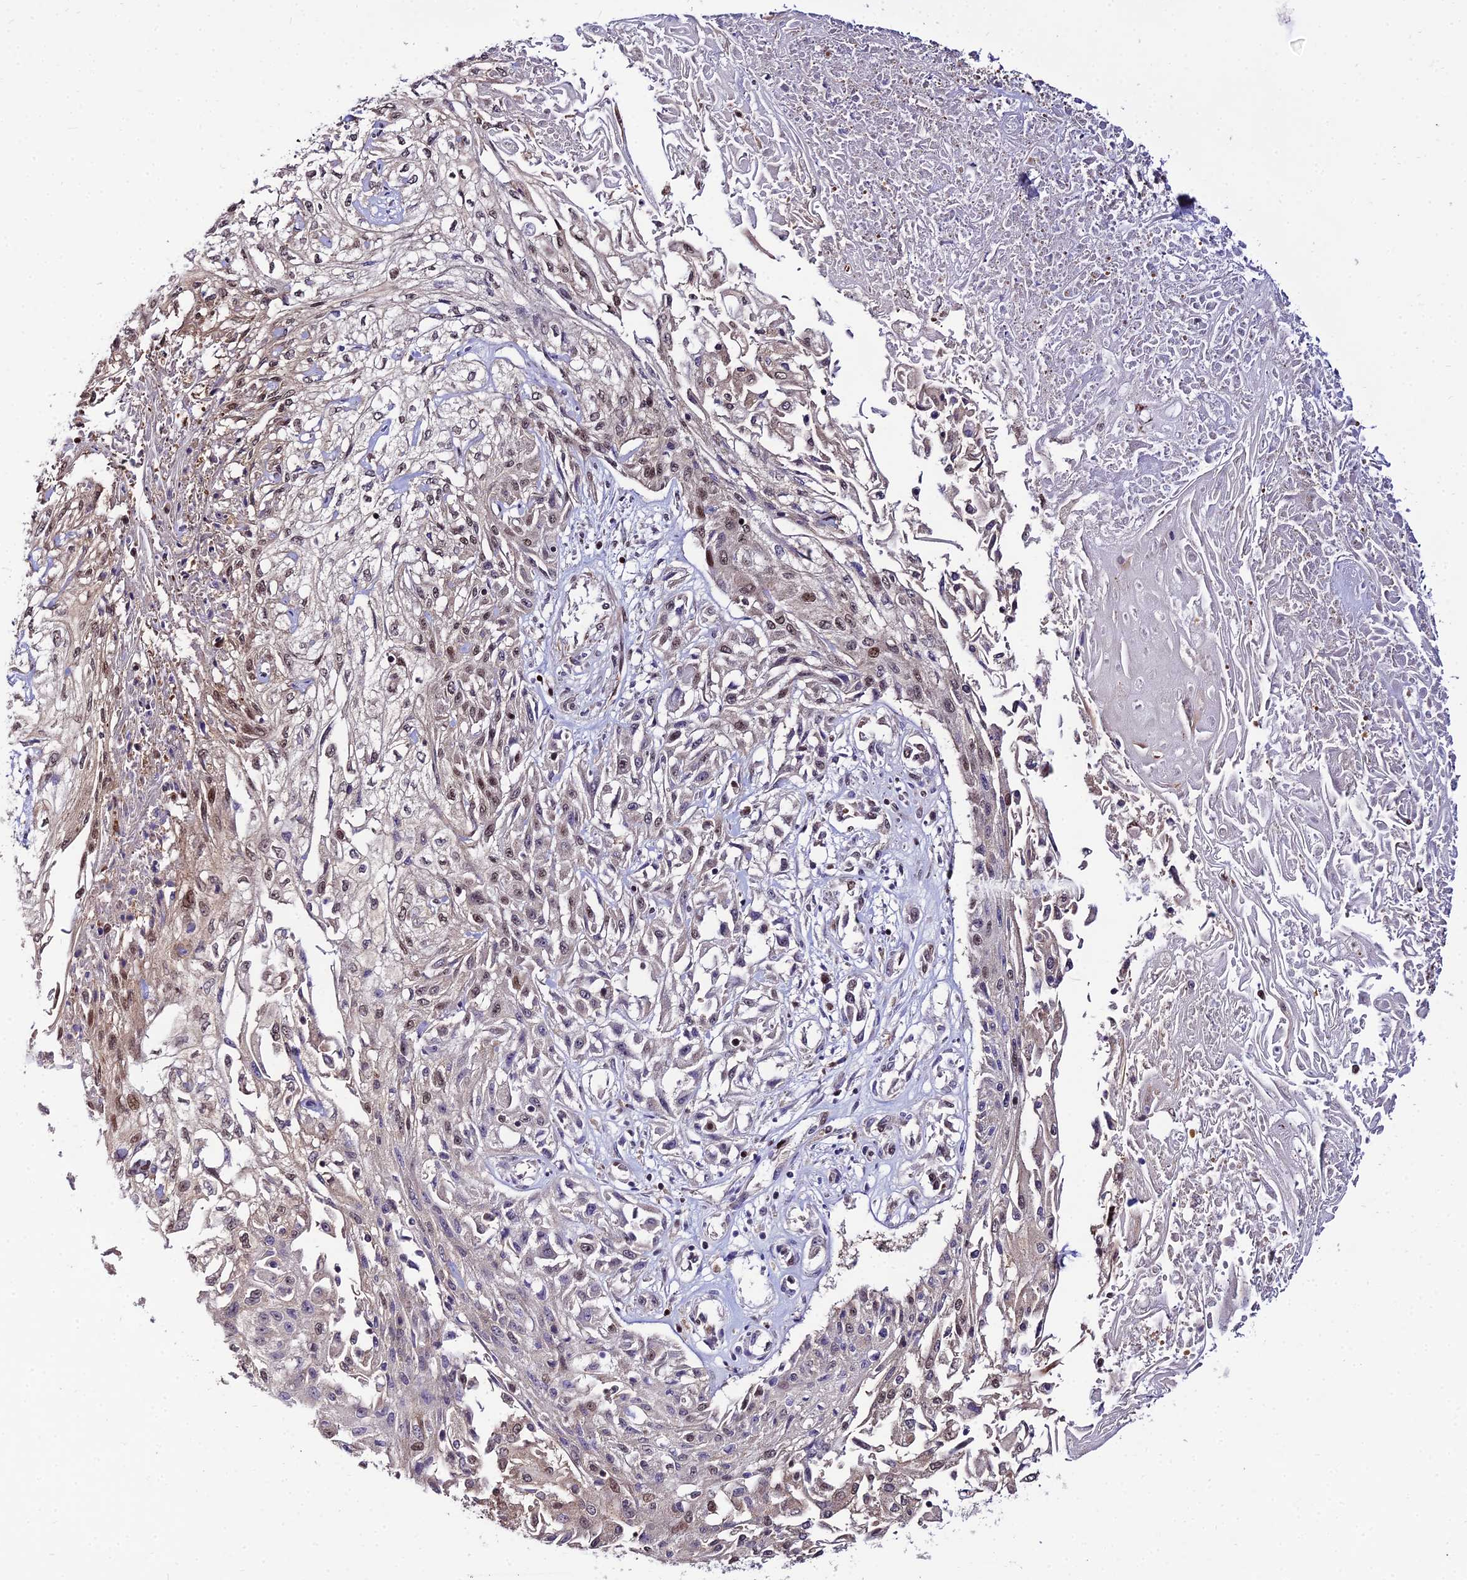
{"staining": {"intensity": "weak", "quantity": "25%-75%", "location": "nuclear"}, "tissue": "skin cancer", "cell_type": "Tumor cells", "image_type": "cancer", "snomed": [{"axis": "morphology", "description": "Squamous cell carcinoma, NOS"}, {"axis": "morphology", "description": "Squamous cell carcinoma, metastatic, NOS"}, {"axis": "topography", "description": "Skin"}, {"axis": "topography", "description": "Lymph node"}], "caption": "Protein analysis of skin cancer tissue exhibits weak nuclear positivity in about 25%-75% of tumor cells.", "gene": "CIB3", "patient": {"sex": "male", "age": 75}}